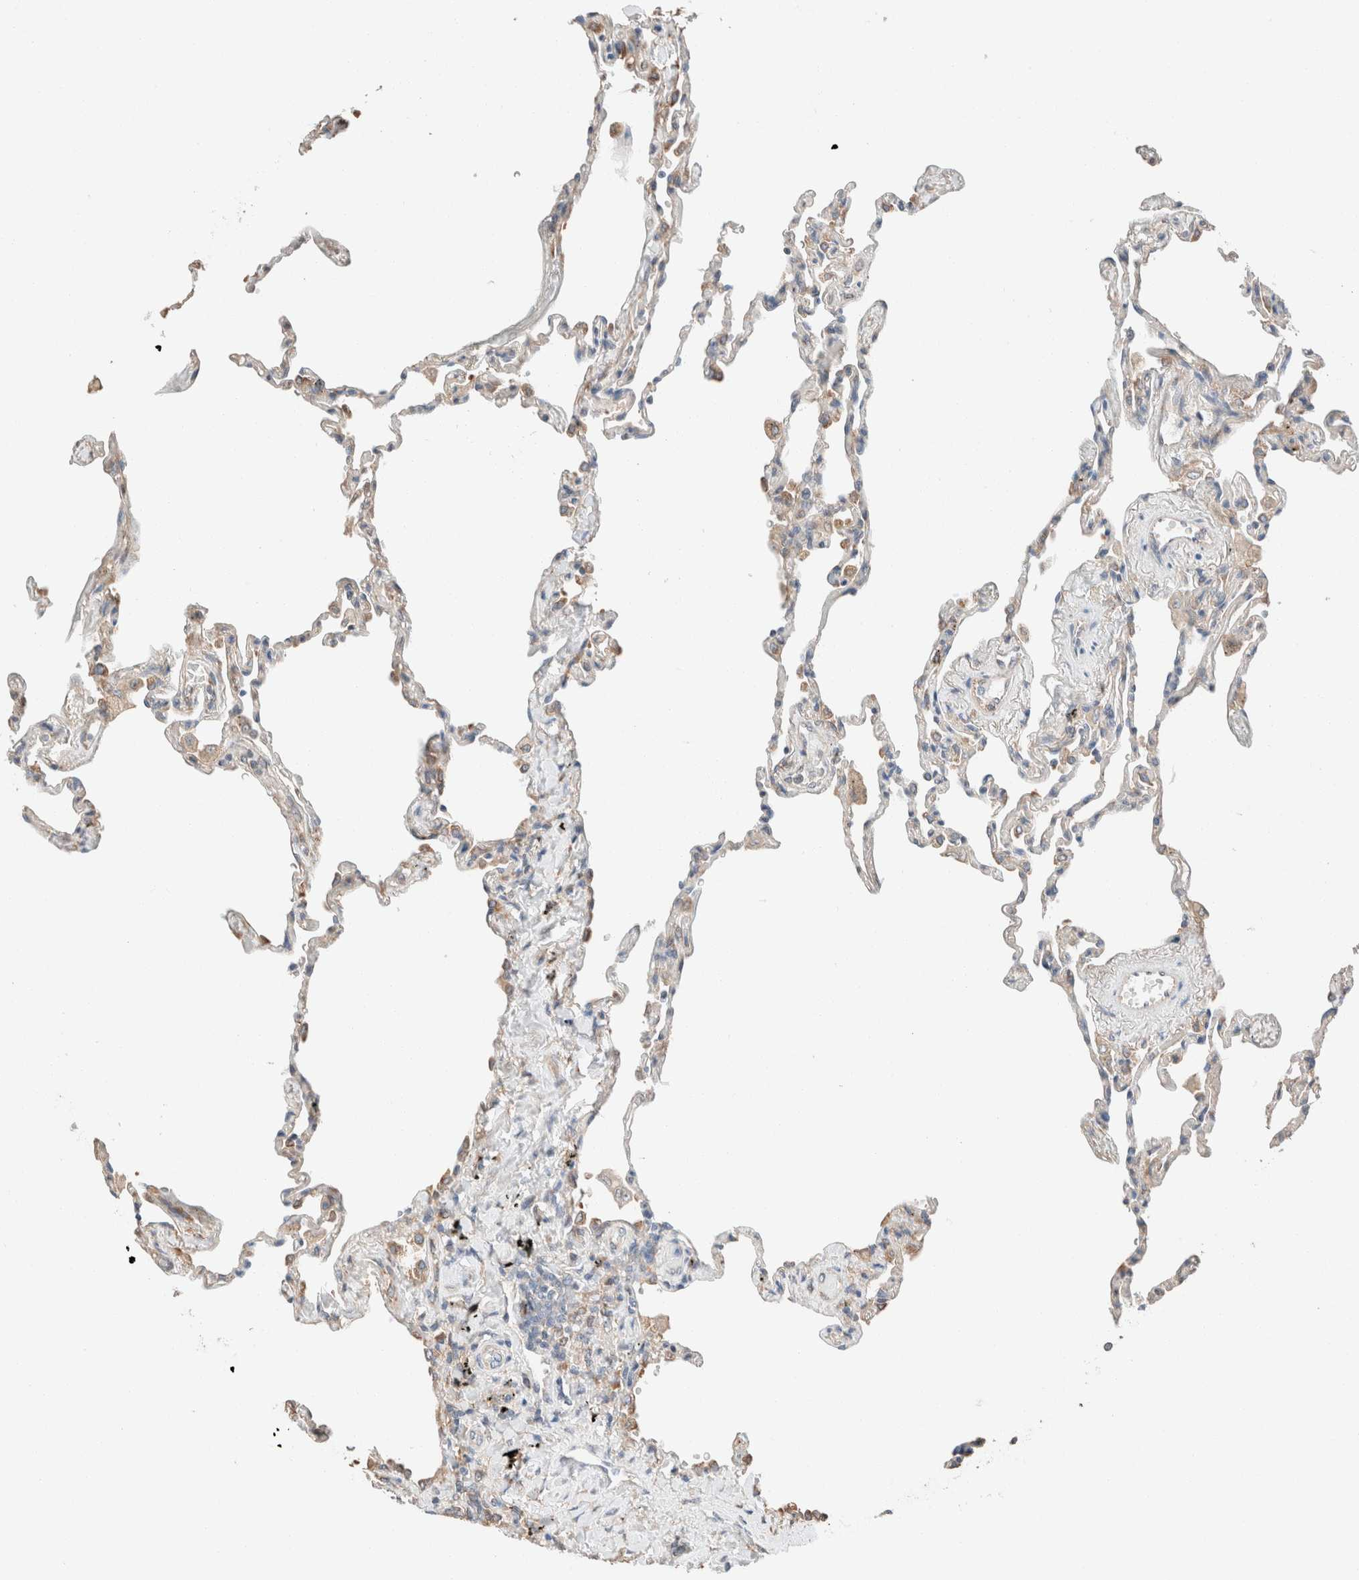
{"staining": {"intensity": "weak", "quantity": "<25%", "location": "cytoplasmic/membranous"}, "tissue": "lung", "cell_type": "Alveolar cells", "image_type": "normal", "snomed": [{"axis": "morphology", "description": "Normal tissue, NOS"}, {"axis": "topography", "description": "Lung"}], "caption": "Lung stained for a protein using immunohistochemistry (IHC) demonstrates no staining alveolar cells.", "gene": "PCM1", "patient": {"sex": "male", "age": 59}}